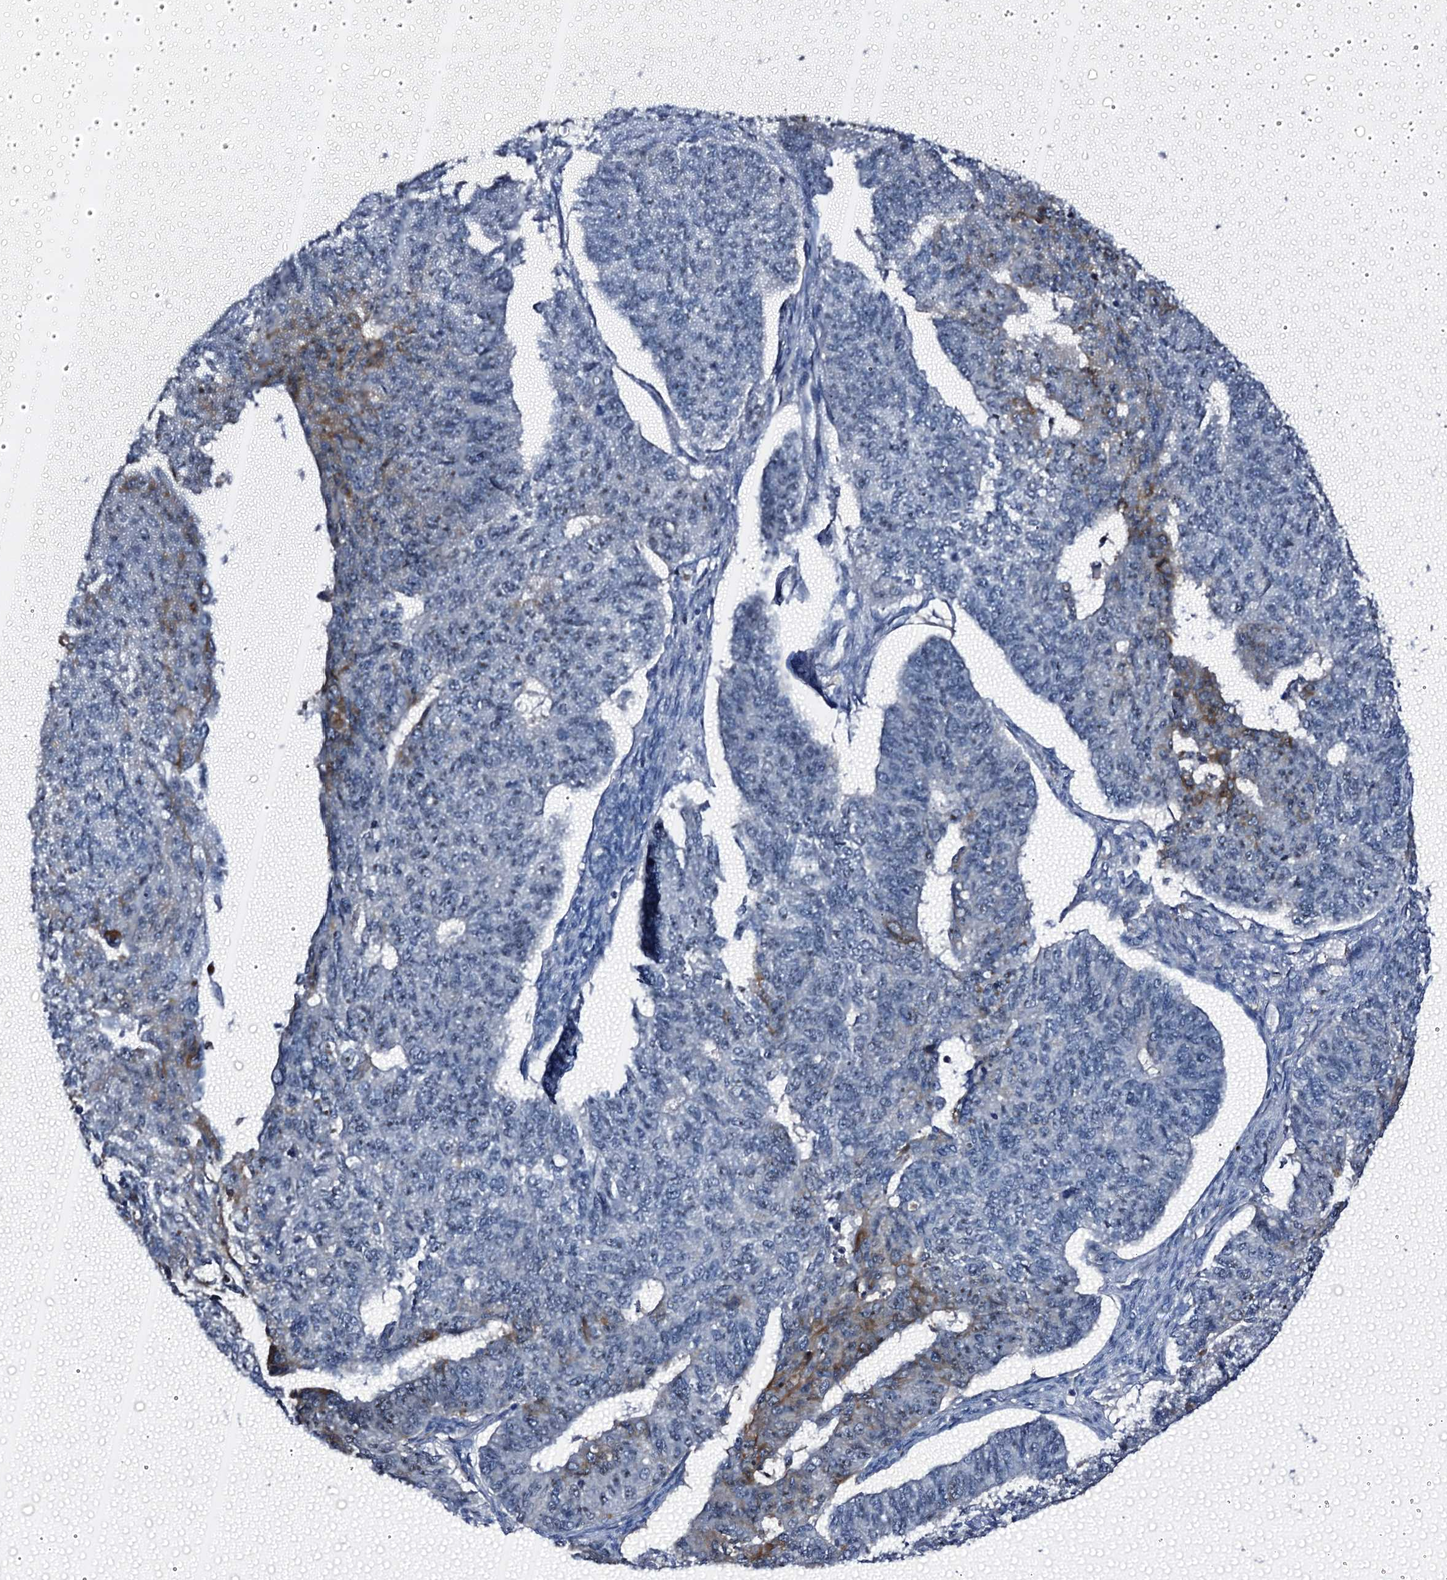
{"staining": {"intensity": "moderate", "quantity": "<25%", "location": "cytoplasmic/membranous"}, "tissue": "endometrial cancer", "cell_type": "Tumor cells", "image_type": "cancer", "snomed": [{"axis": "morphology", "description": "Adenocarcinoma, NOS"}, {"axis": "topography", "description": "Endometrium"}], "caption": "Brown immunohistochemical staining in endometrial cancer exhibits moderate cytoplasmic/membranous expression in about <25% of tumor cells.", "gene": "EMG1", "patient": {"sex": "female", "age": 32}}